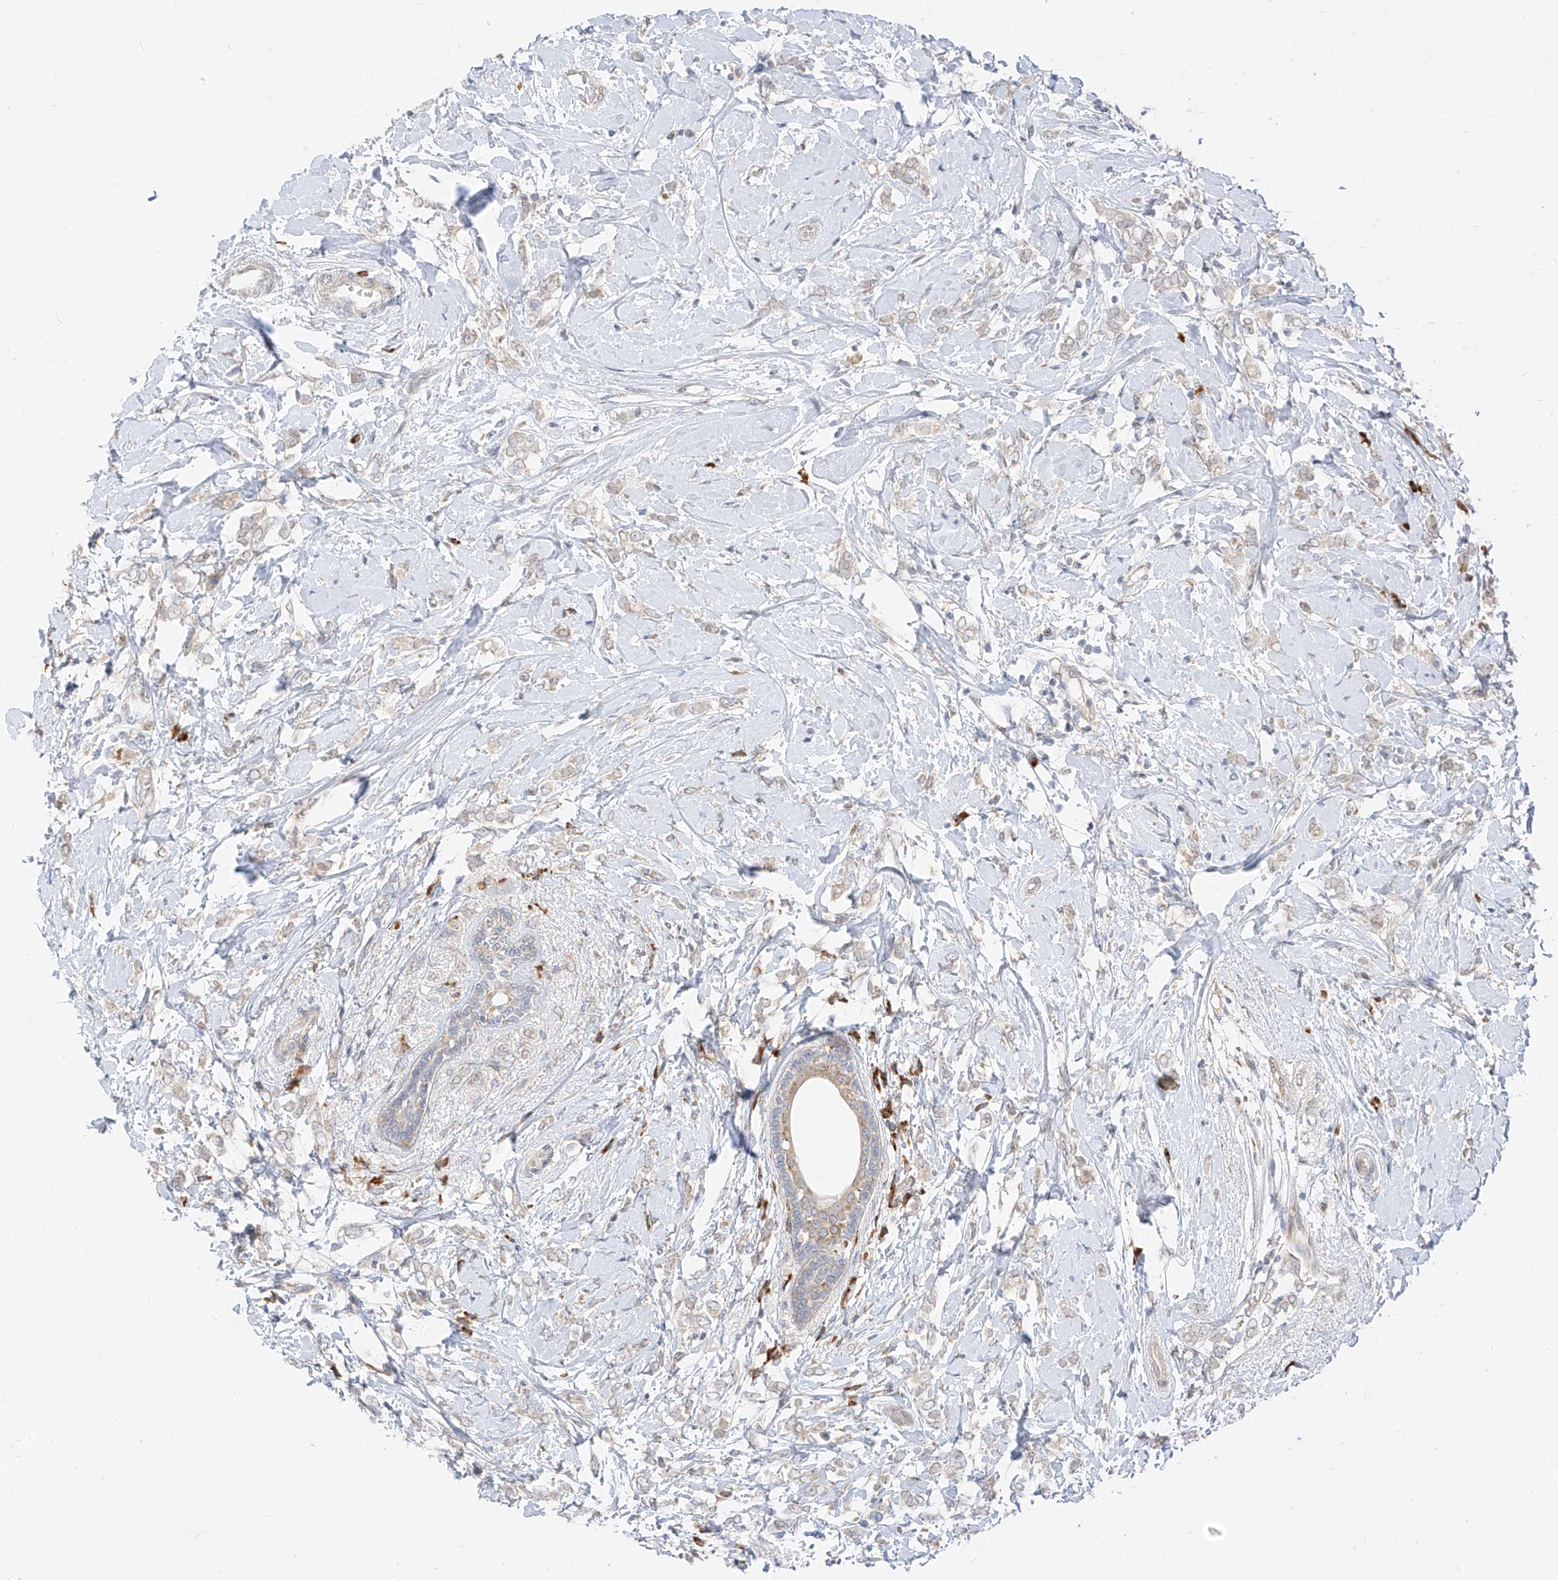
{"staining": {"intensity": "negative", "quantity": "none", "location": "none"}, "tissue": "breast cancer", "cell_type": "Tumor cells", "image_type": "cancer", "snomed": [{"axis": "morphology", "description": "Normal tissue, NOS"}, {"axis": "morphology", "description": "Lobular carcinoma"}, {"axis": "topography", "description": "Breast"}], "caption": "The image exhibits no significant expression in tumor cells of breast lobular carcinoma. The staining was performed using DAB to visualize the protein expression in brown, while the nuclei were stained in blue with hematoxylin (Magnification: 20x).", "gene": "STT3A", "patient": {"sex": "female", "age": 47}}